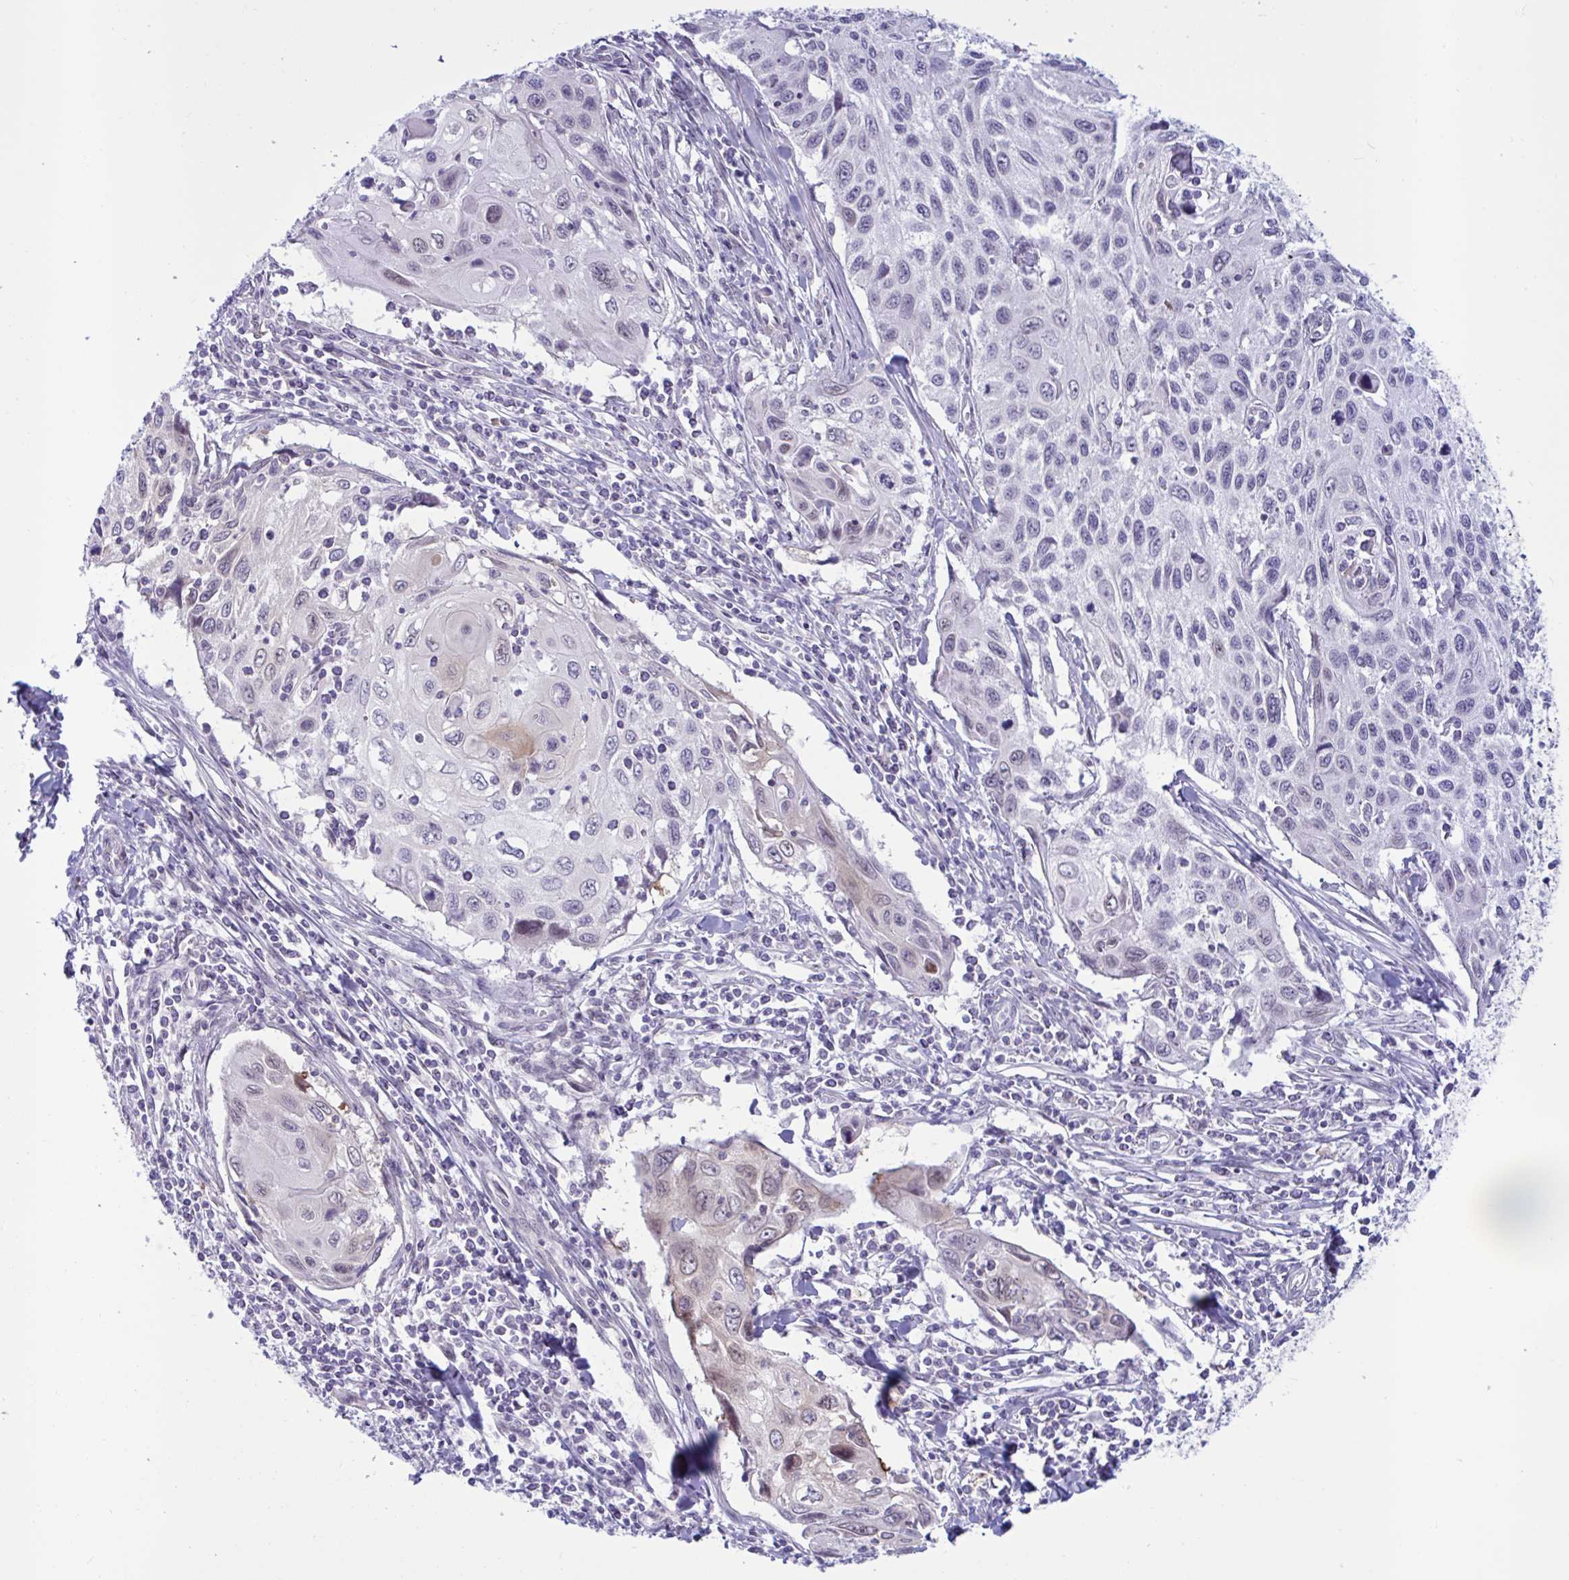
{"staining": {"intensity": "weak", "quantity": "<25%", "location": "nuclear"}, "tissue": "cervical cancer", "cell_type": "Tumor cells", "image_type": "cancer", "snomed": [{"axis": "morphology", "description": "Squamous cell carcinoma, NOS"}, {"axis": "topography", "description": "Cervix"}], "caption": "Cervical cancer (squamous cell carcinoma) was stained to show a protein in brown. There is no significant expression in tumor cells.", "gene": "DOCK11", "patient": {"sex": "female", "age": 70}}